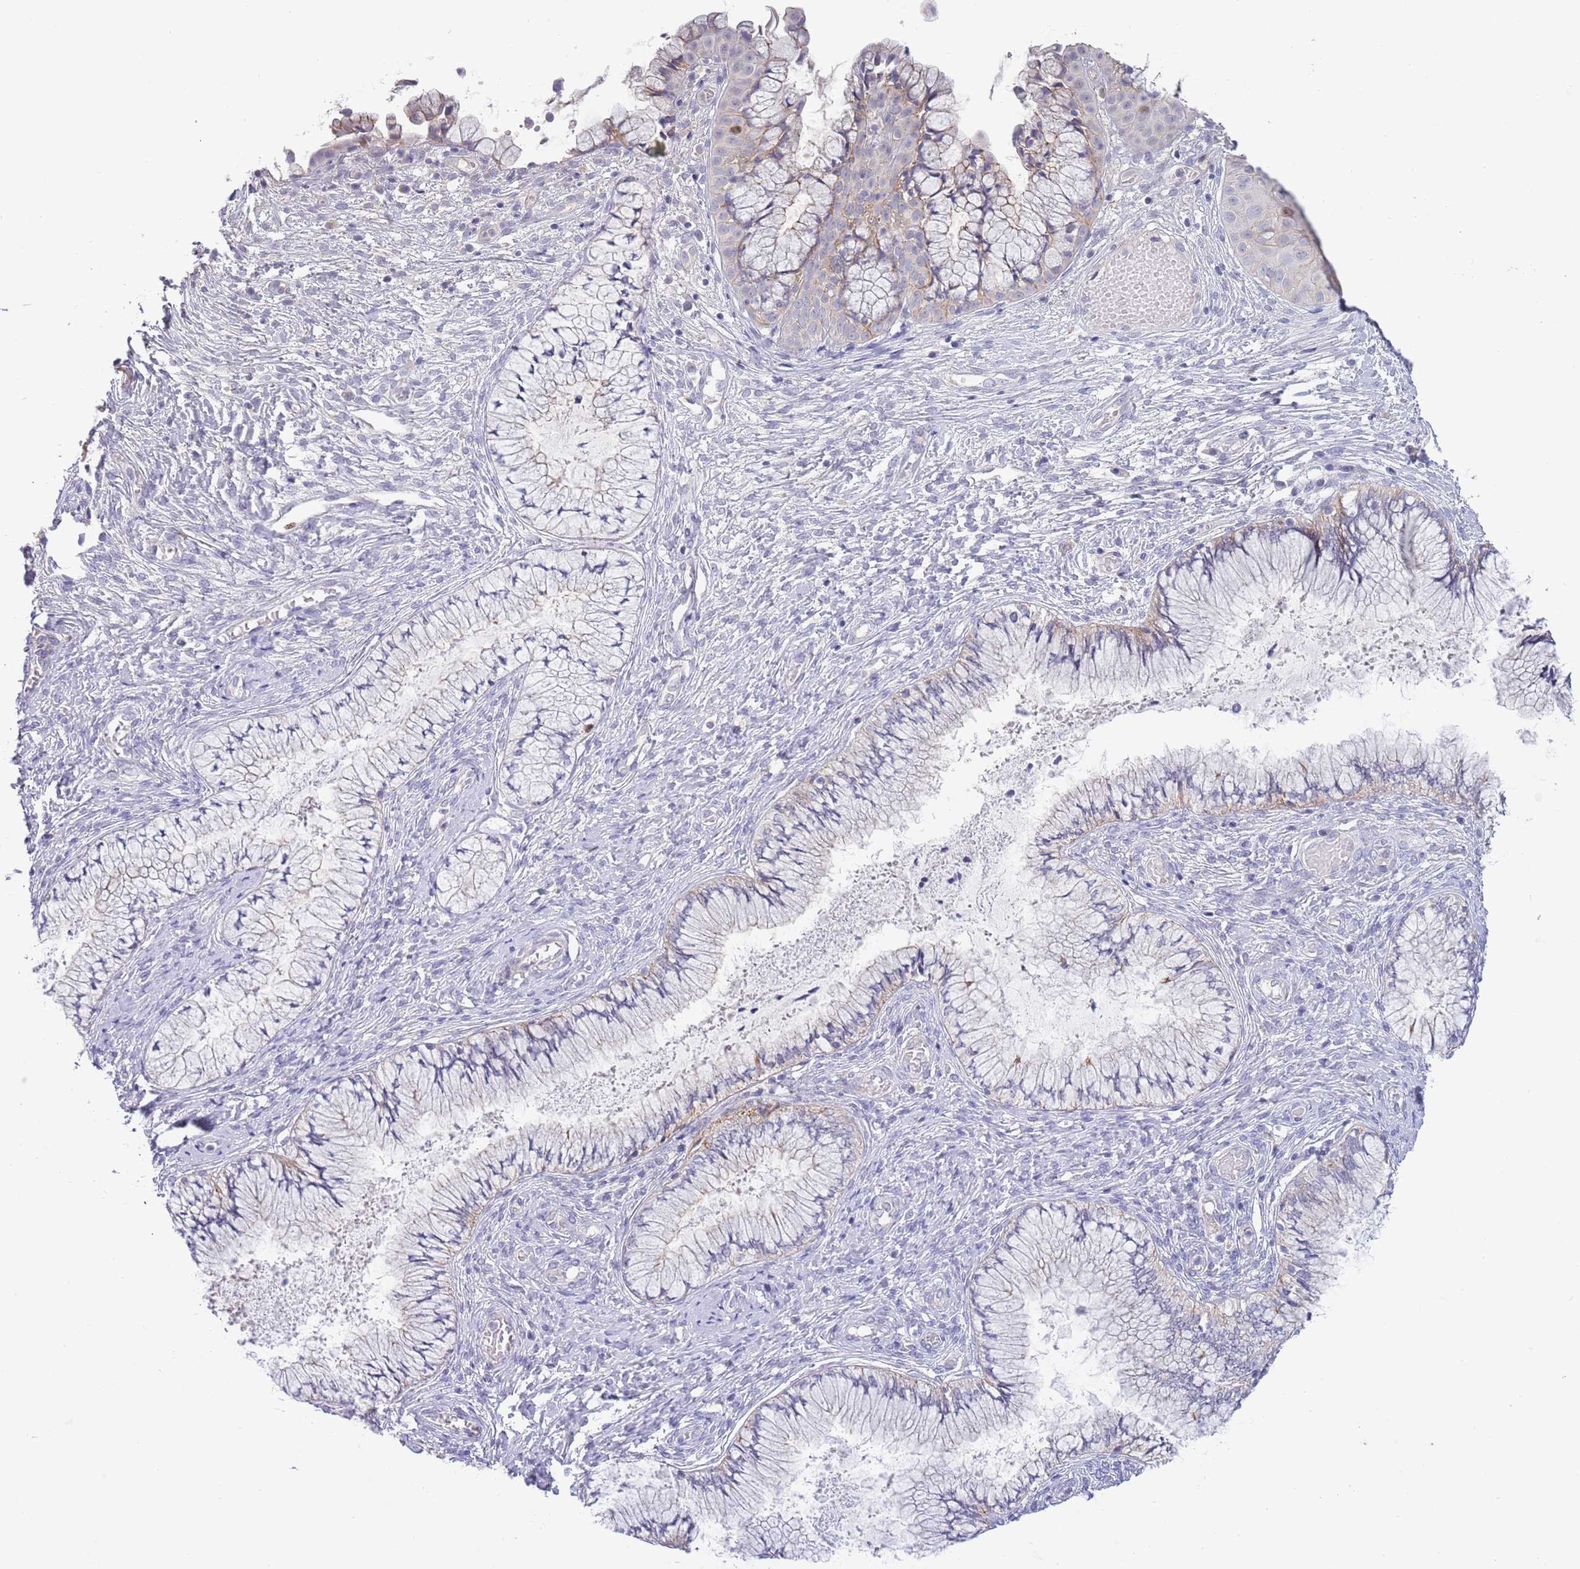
{"staining": {"intensity": "weak", "quantity": "<25%", "location": "cytoplasmic/membranous"}, "tissue": "cervix", "cell_type": "Glandular cells", "image_type": "normal", "snomed": [{"axis": "morphology", "description": "Normal tissue, NOS"}, {"axis": "topography", "description": "Cervix"}], "caption": "Immunohistochemistry image of normal human cervix stained for a protein (brown), which displays no staining in glandular cells. (Brightfield microscopy of DAB (3,3'-diaminobenzidine) immunohistochemistry (IHC) at high magnification).", "gene": "PIMREG", "patient": {"sex": "female", "age": 42}}